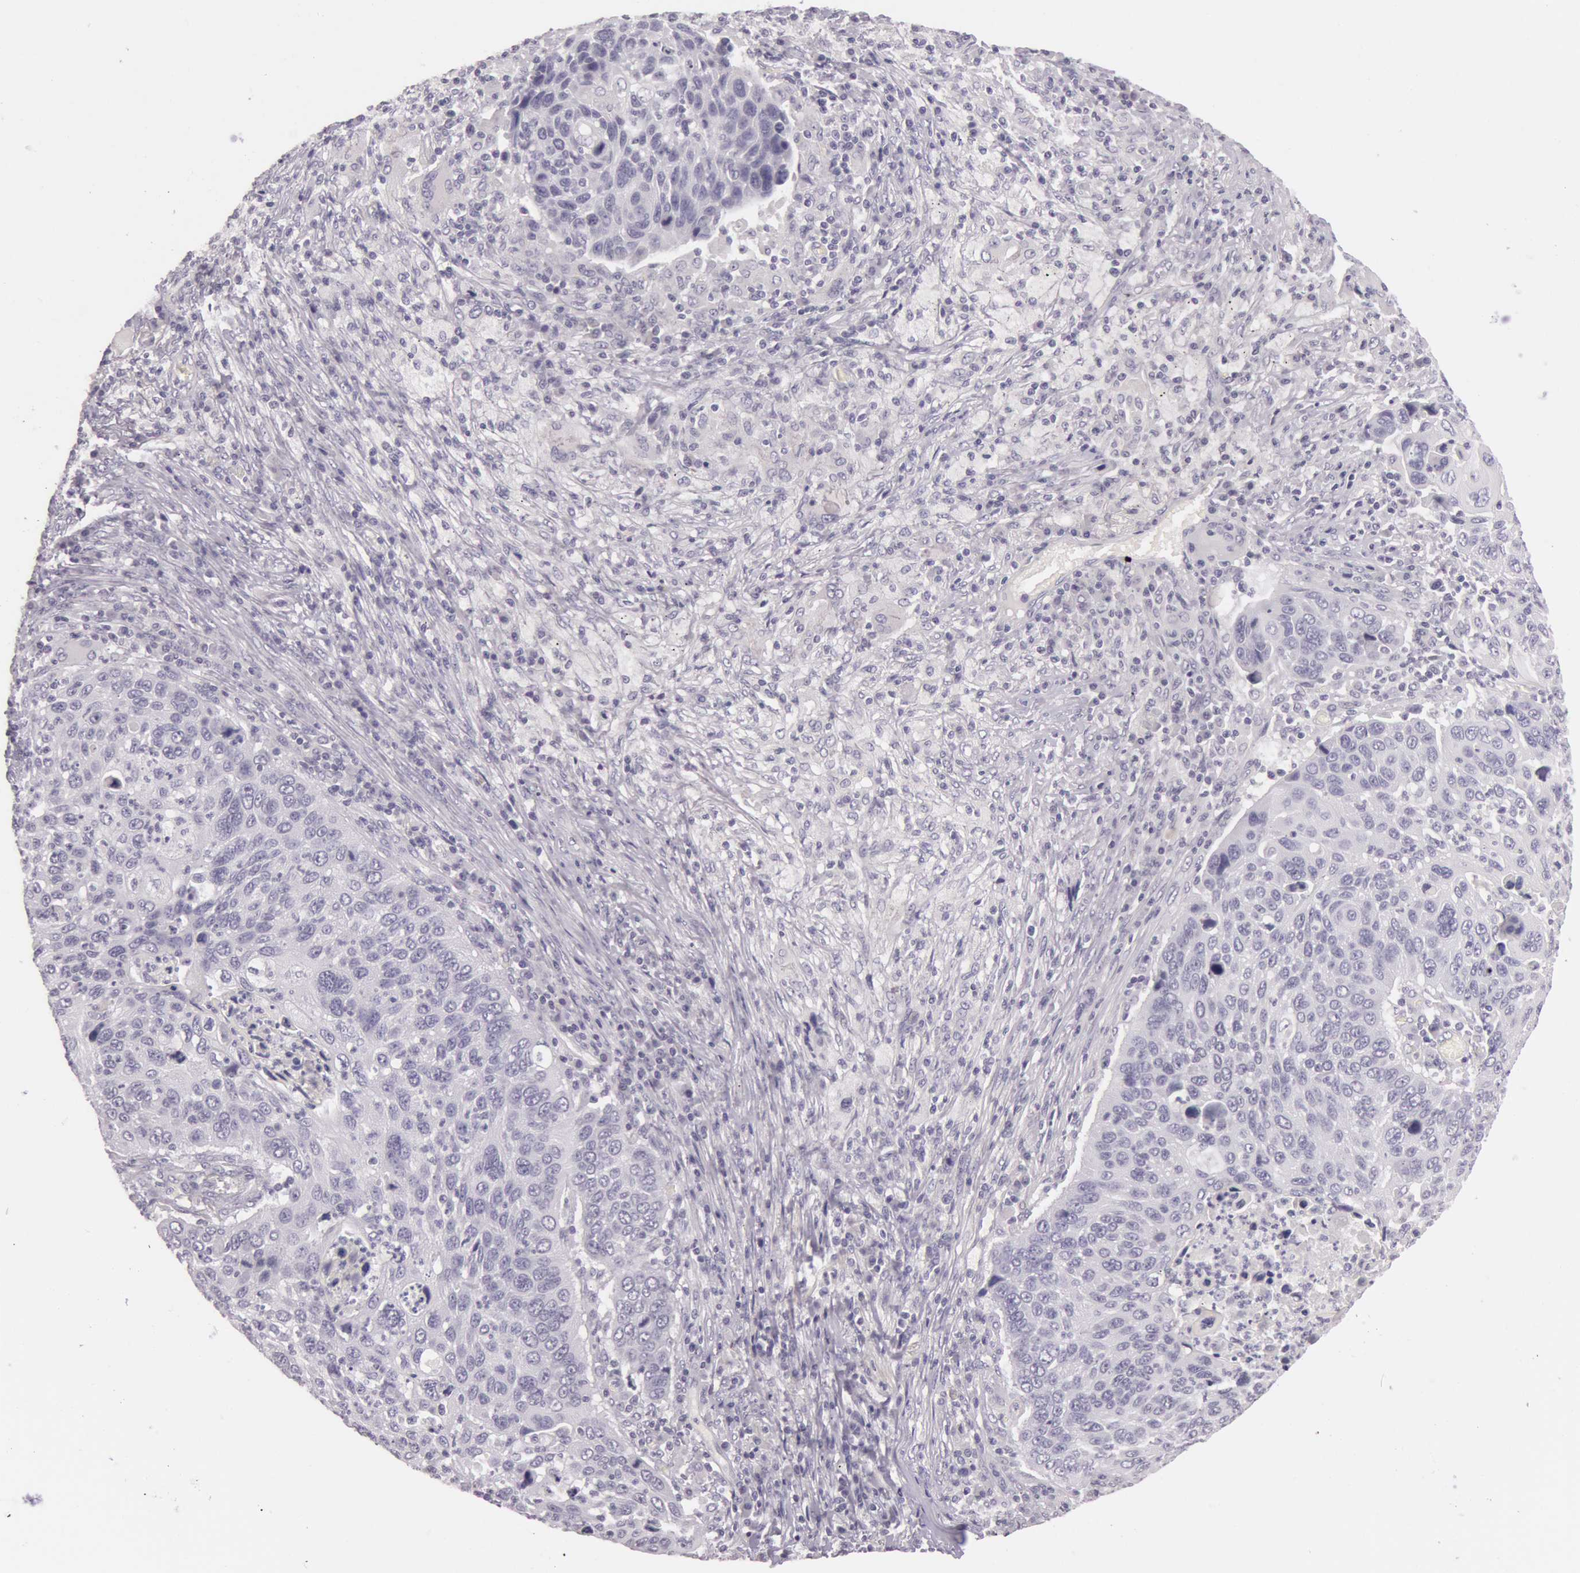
{"staining": {"intensity": "negative", "quantity": "none", "location": "none"}, "tissue": "lung cancer", "cell_type": "Tumor cells", "image_type": "cancer", "snomed": [{"axis": "morphology", "description": "Squamous cell carcinoma, NOS"}, {"axis": "topography", "description": "Lung"}], "caption": "Histopathology image shows no protein expression in tumor cells of lung cancer (squamous cell carcinoma) tissue.", "gene": "RBMY1F", "patient": {"sex": "male", "age": 68}}